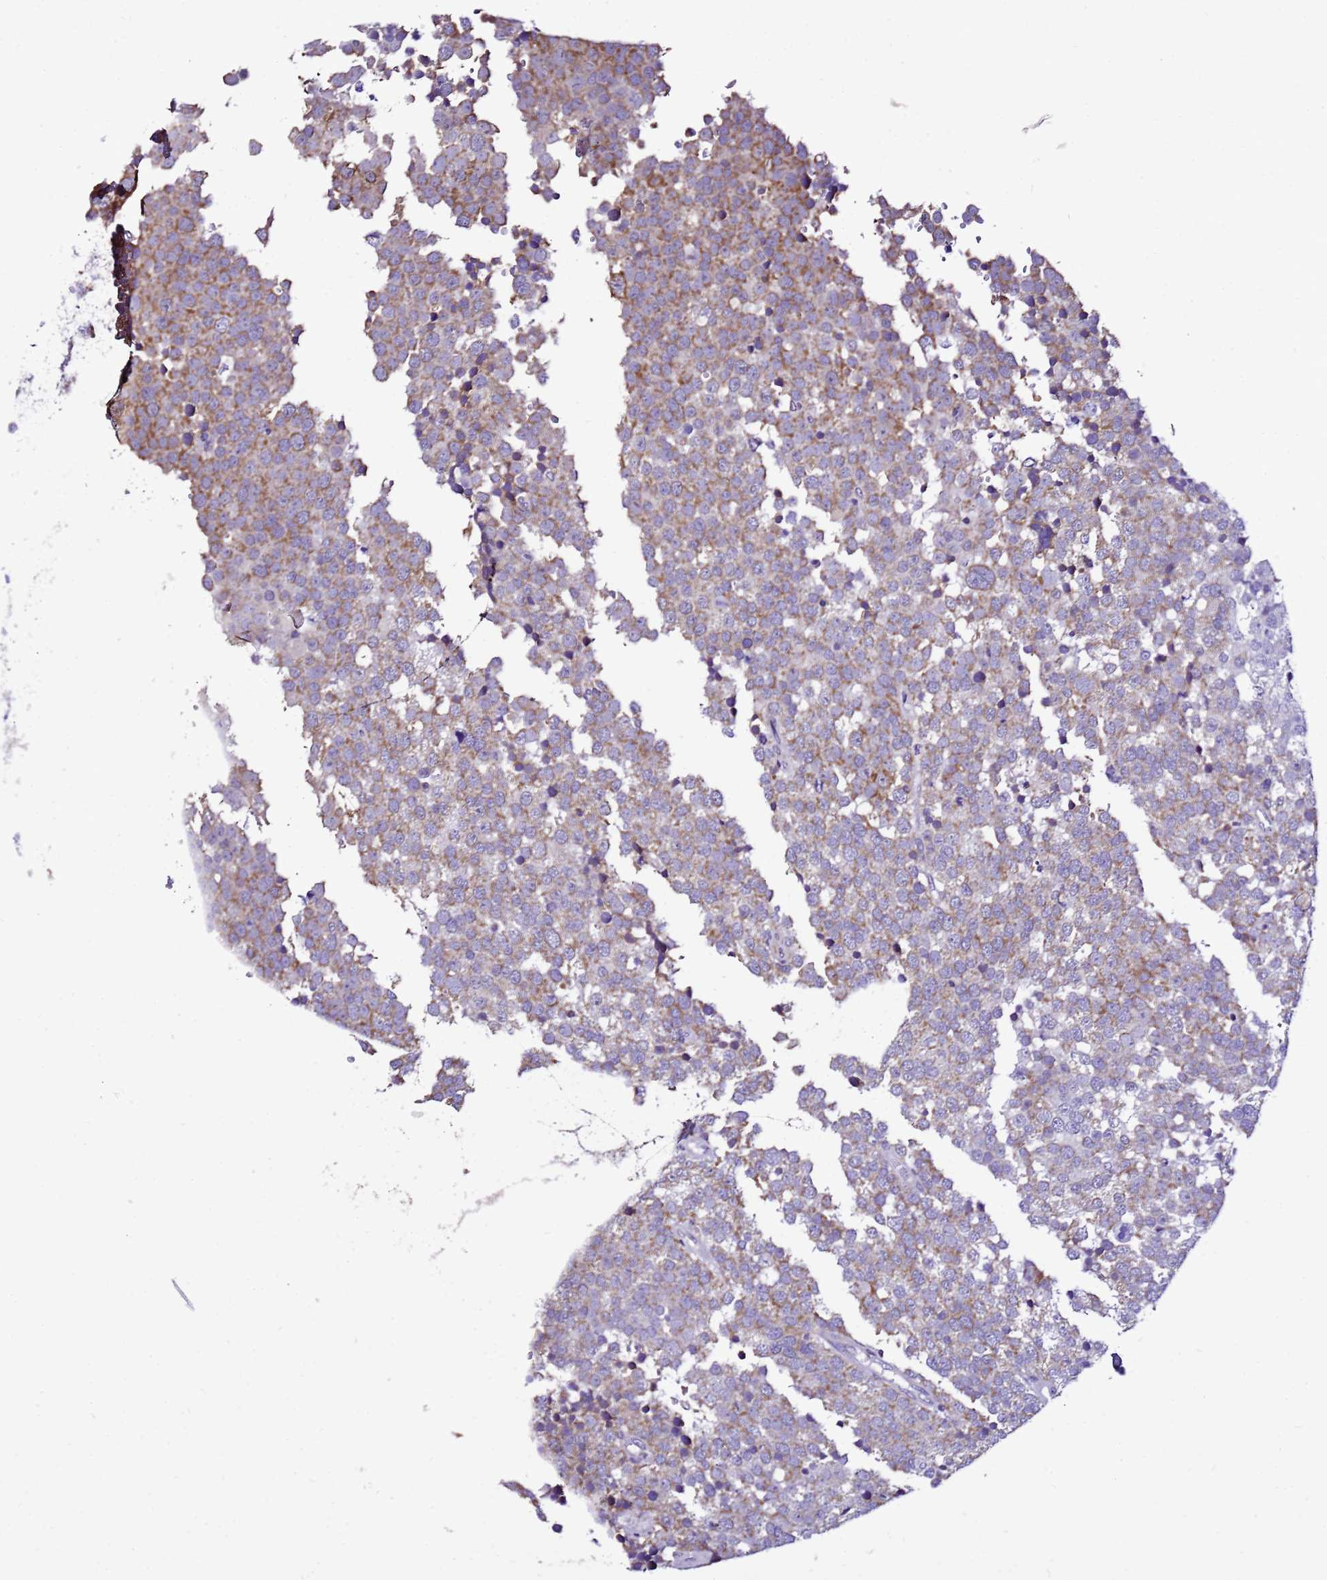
{"staining": {"intensity": "moderate", "quantity": ">75%", "location": "cytoplasmic/membranous"}, "tissue": "testis cancer", "cell_type": "Tumor cells", "image_type": "cancer", "snomed": [{"axis": "morphology", "description": "Seminoma, NOS"}, {"axis": "topography", "description": "Testis"}], "caption": "Protein analysis of testis seminoma tissue exhibits moderate cytoplasmic/membranous staining in approximately >75% of tumor cells.", "gene": "DPH6", "patient": {"sex": "male", "age": 71}}